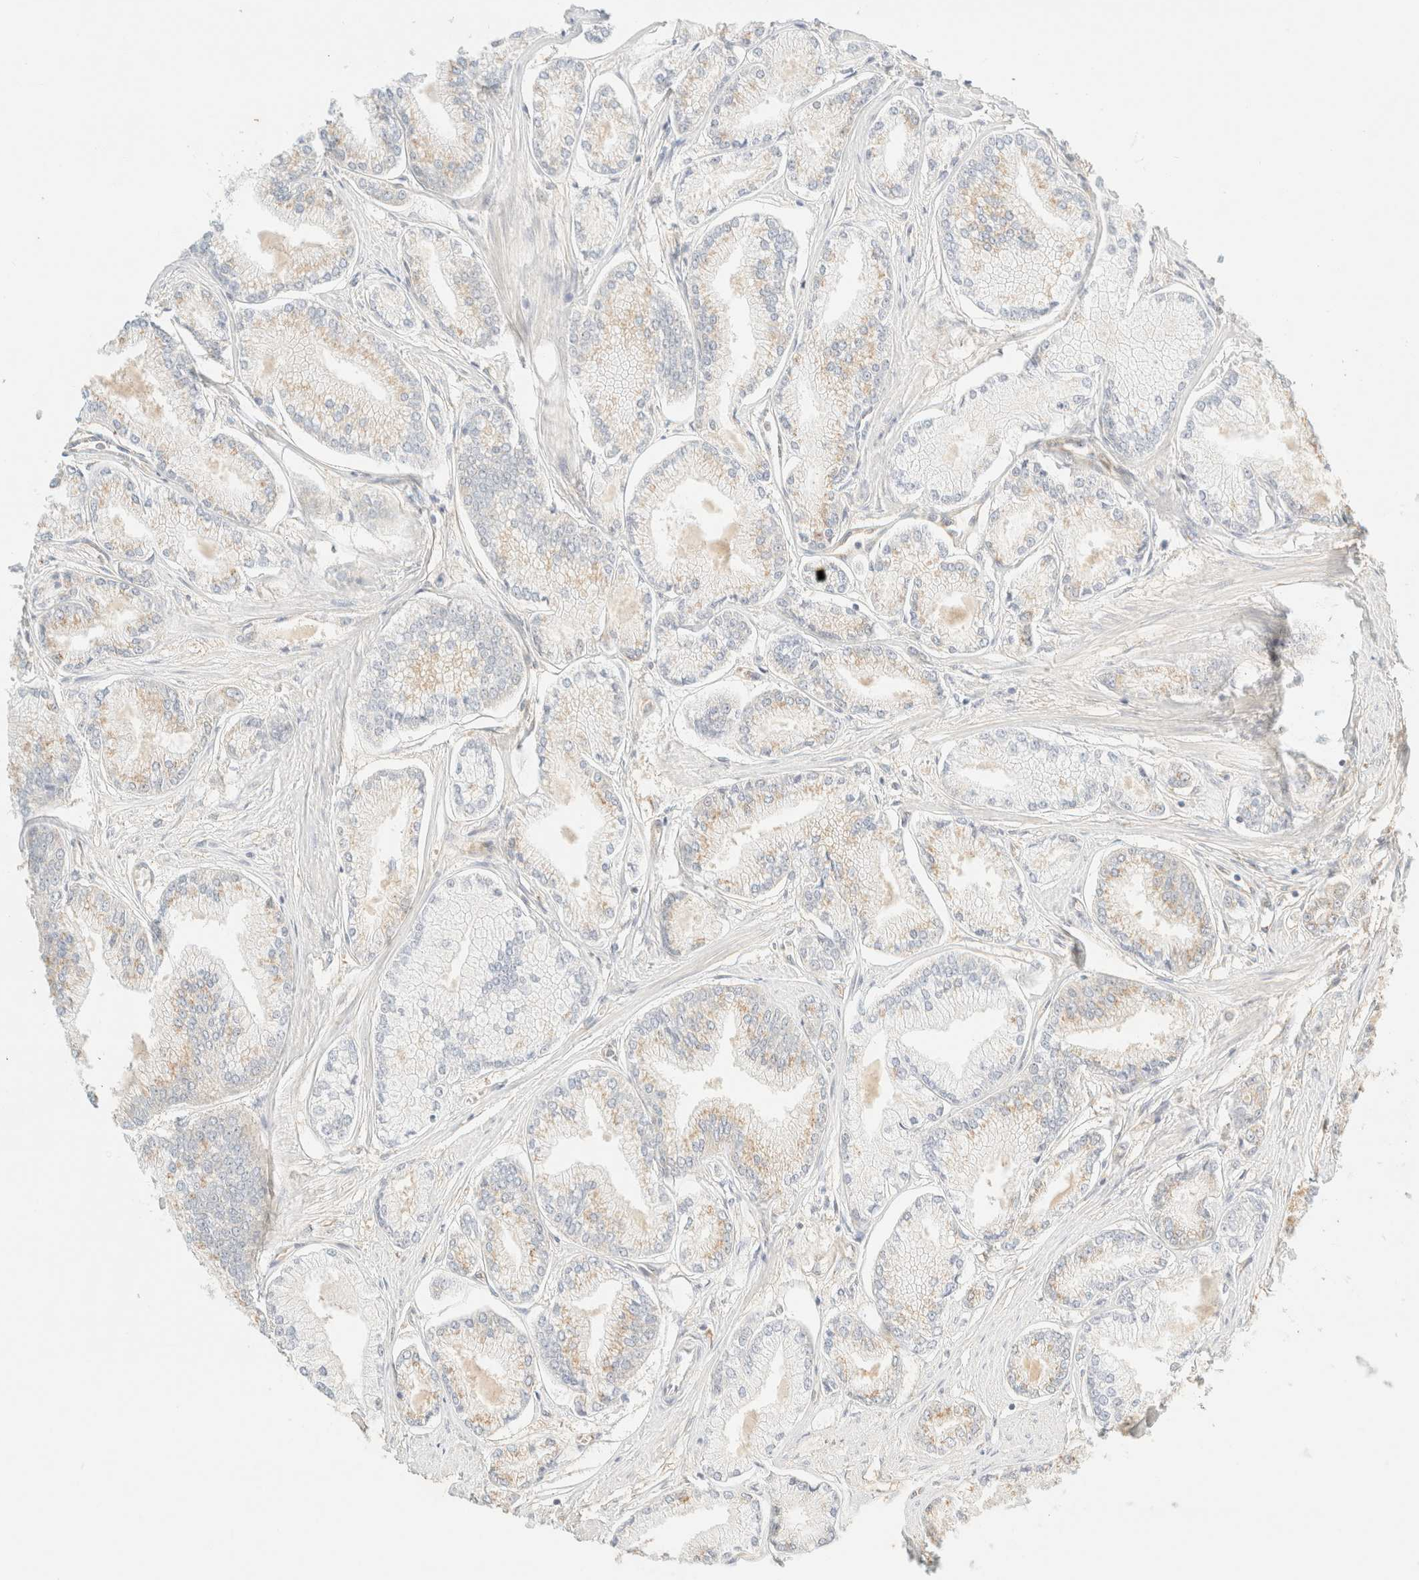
{"staining": {"intensity": "weak", "quantity": "25%-75%", "location": "cytoplasmic/membranous"}, "tissue": "prostate cancer", "cell_type": "Tumor cells", "image_type": "cancer", "snomed": [{"axis": "morphology", "description": "Adenocarcinoma, Low grade"}, {"axis": "topography", "description": "Prostate"}], "caption": "IHC photomicrograph of prostate cancer stained for a protein (brown), which reveals low levels of weak cytoplasmic/membranous staining in approximately 25%-75% of tumor cells.", "gene": "FHOD1", "patient": {"sex": "male", "age": 52}}